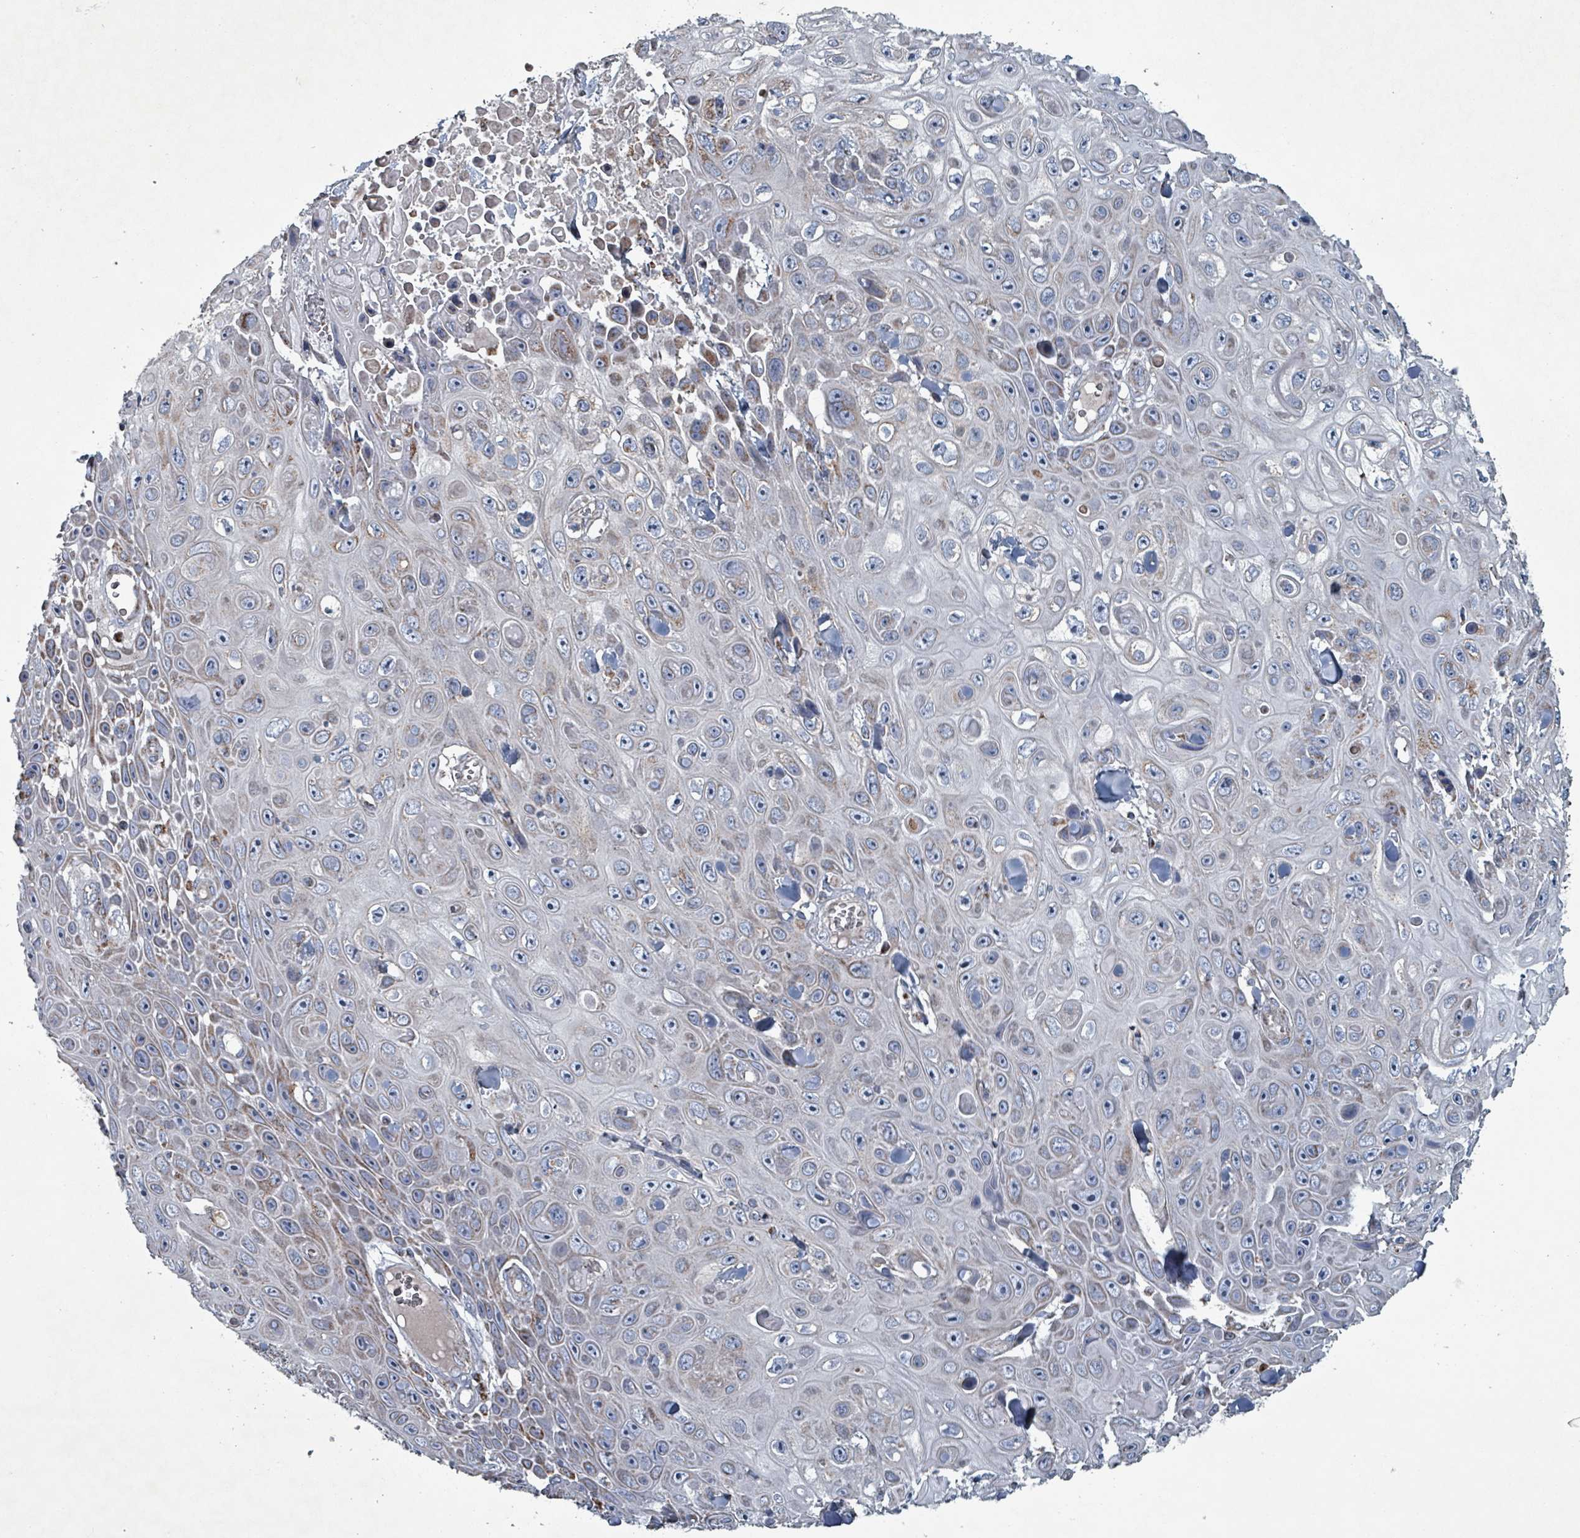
{"staining": {"intensity": "weak", "quantity": "<25%", "location": "cytoplasmic/membranous"}, "tissue": "skin cancer", "cell_type": "Tumor cells", "image_type": "cancer", "snomed": [{"axis": "morphology", "description": "Squamous cell carcinoma, NOS"}, {"axis": "topography", "description": "Skin"}], "caption": "IHC of human skin cancer (squamous cell carcinoma) demonstrates no positivity in tumor cells. The staining was performed using DAB (3,3'-diaminobenzidine) to visualize the protein expression in brown, while the nuclei were stained in blue with hematoxylin (Magnification: 20x).", "gene": "ABHD18", "patient": {"sex": "male", "age": 82}}